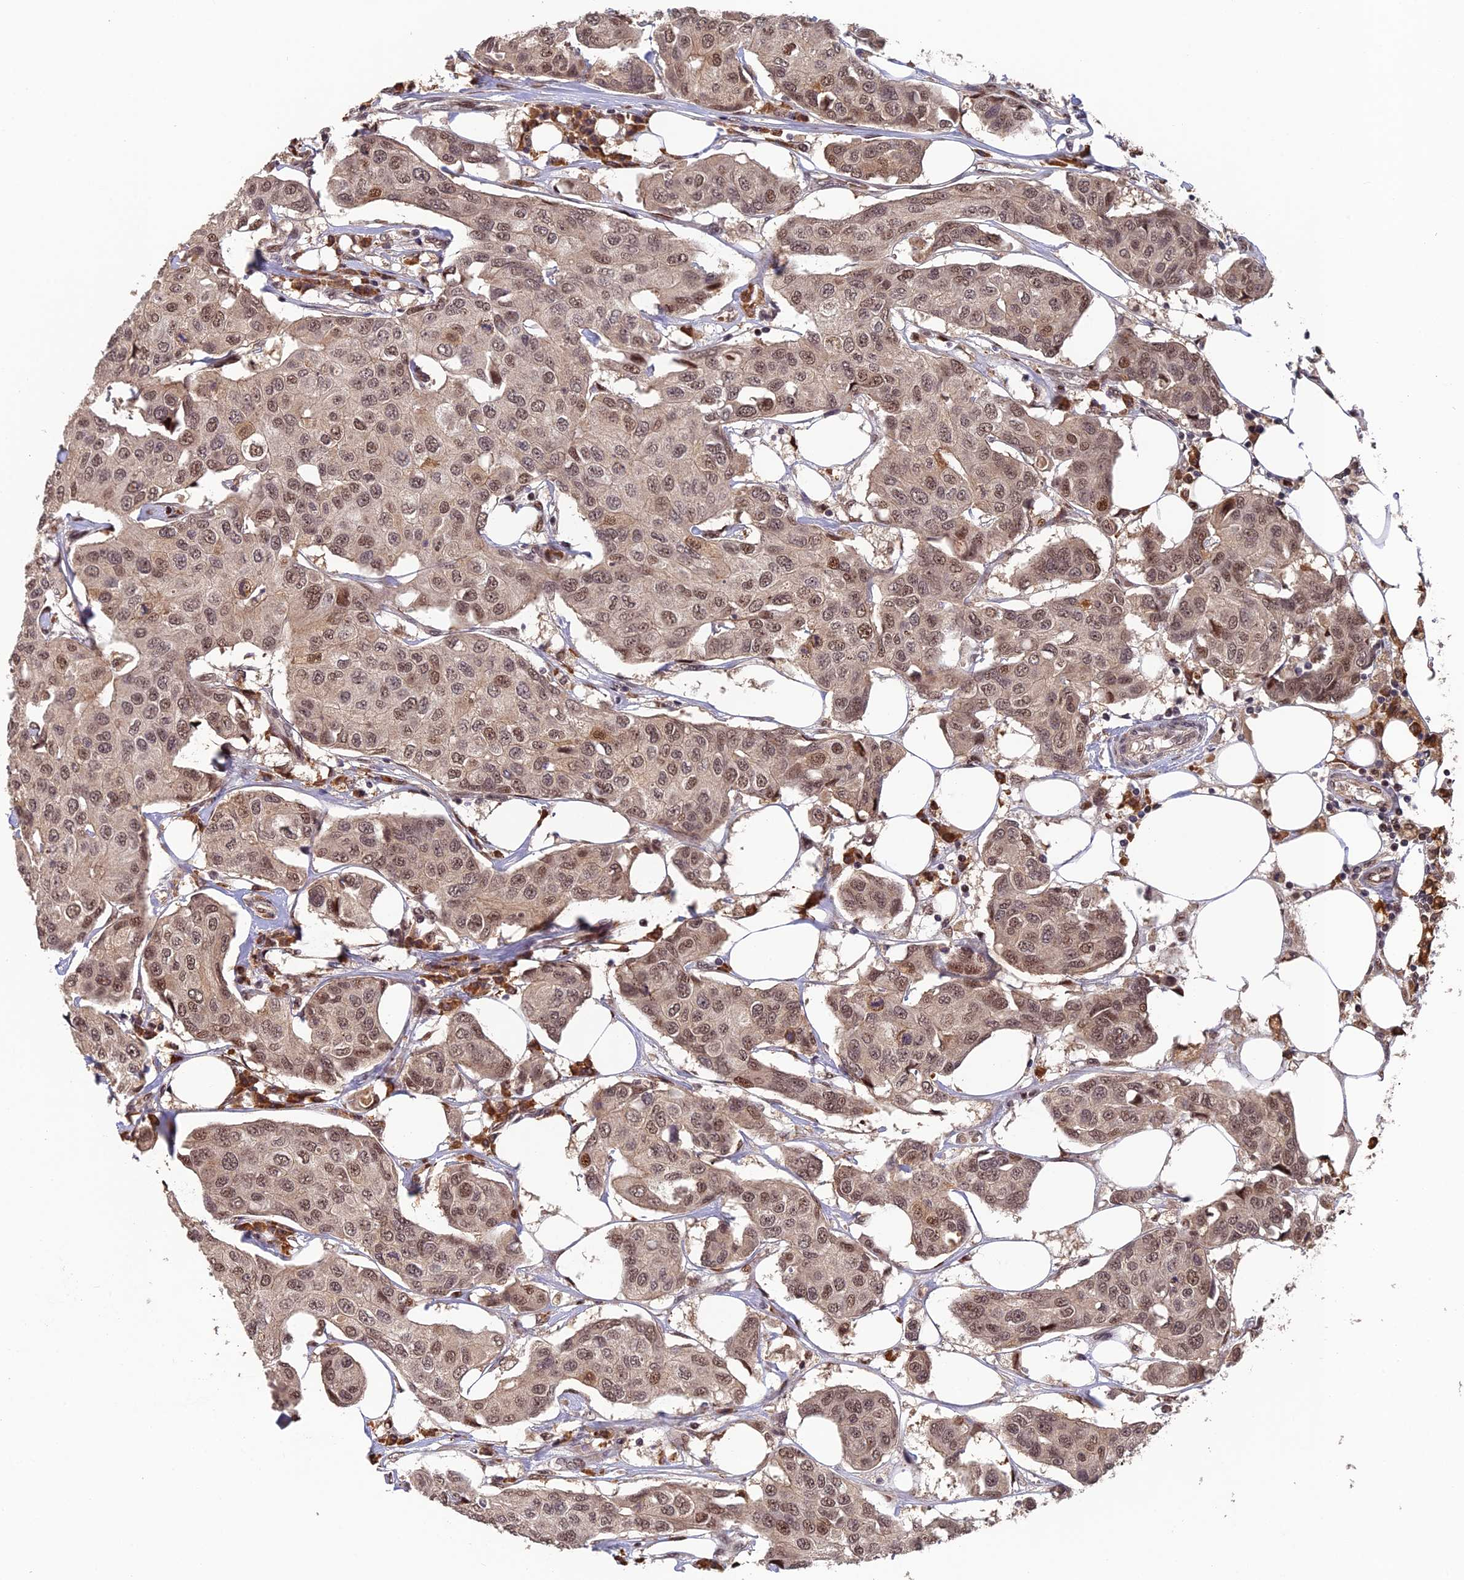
{"staining": {"intensity": "moderate", "quantity": ">75%", "location": "nuclear"}, "tissue": "breast cancer", "cell_type": "Tumor cells", "image_type": "cancer", "snomed": [{"axis": "morphology", "description": "Duct carcinoma"}, {"axis": "topography", "description": "Breast"}], "caption": "Tumor cells display medium levels of moderate nuclear positivity in approximately >75% of cells in invasive ductal carcinoma (breast).", "gene": "OSBPL1A", "patient": {"sex": "female", "age": 80}}